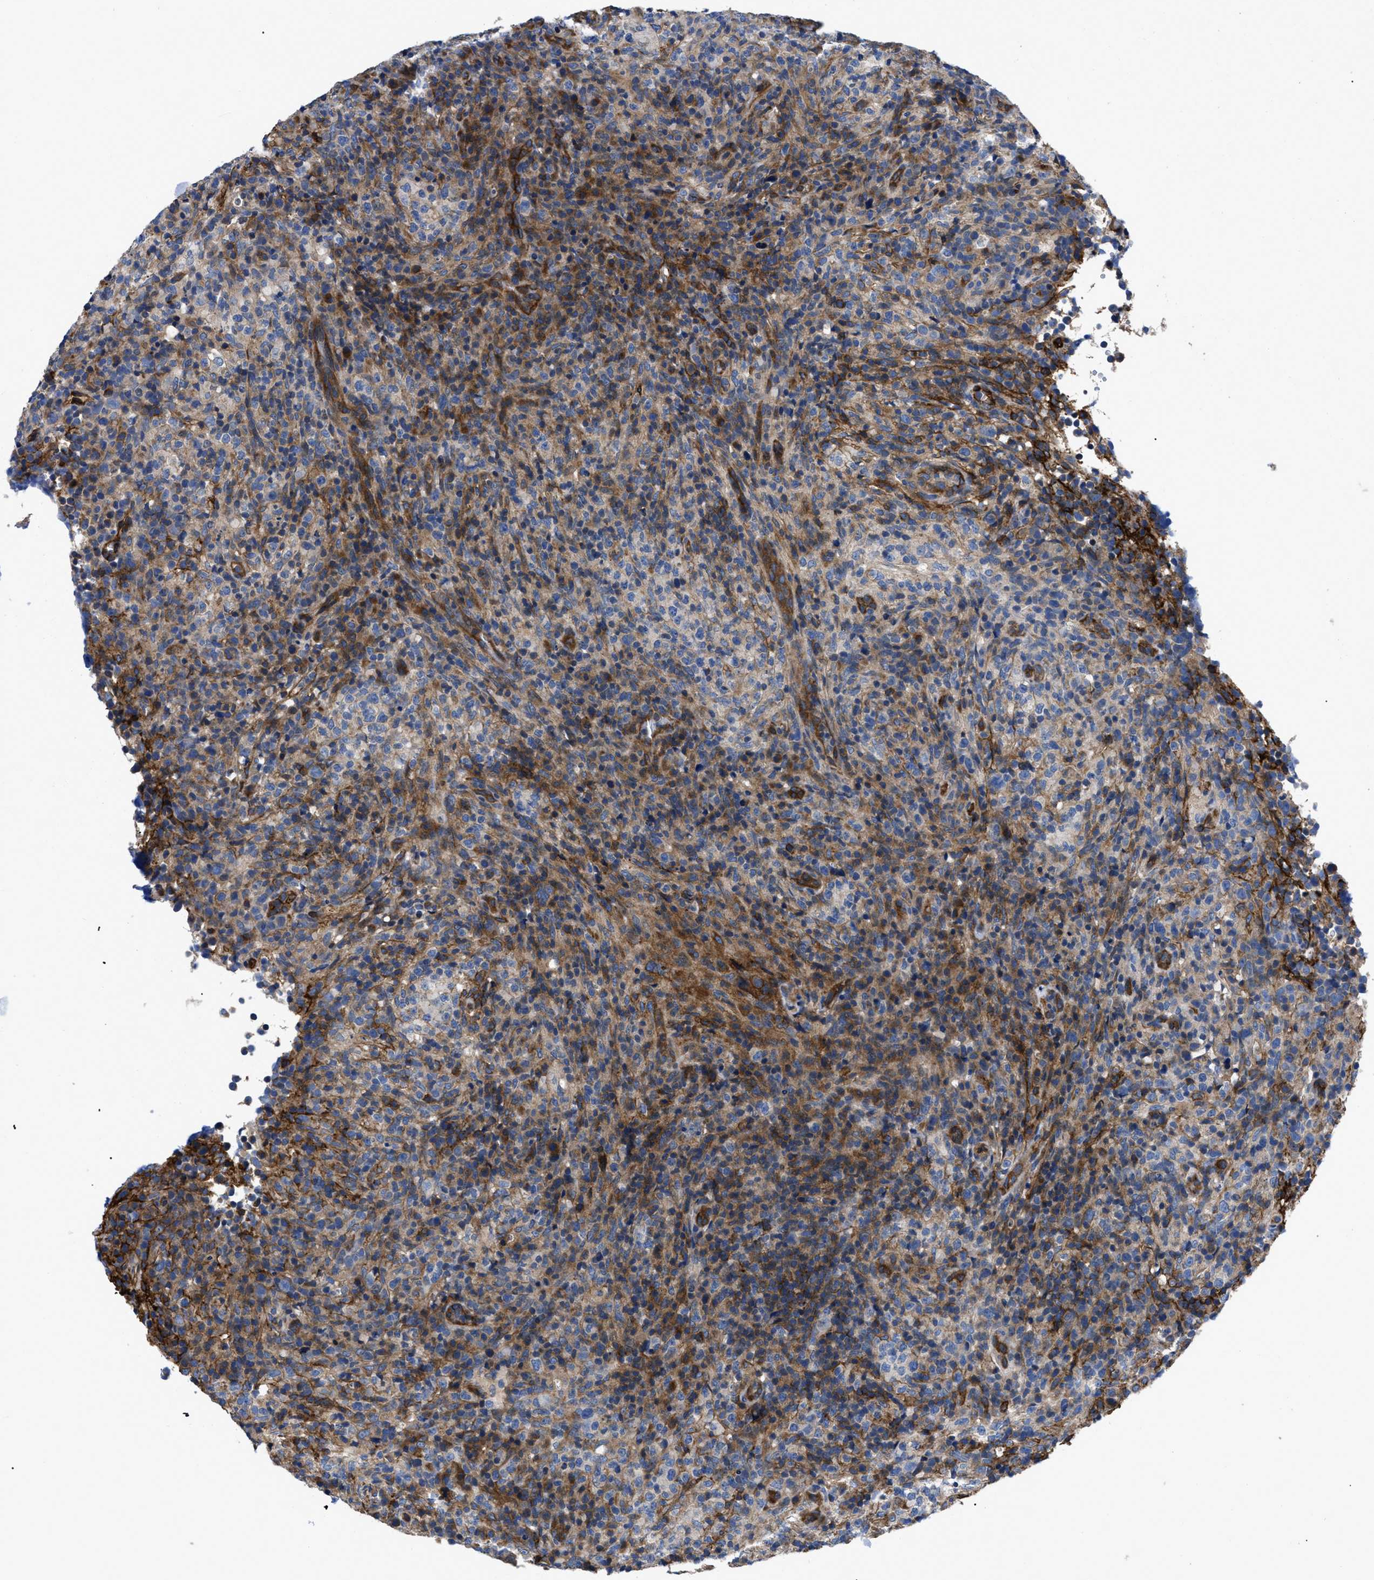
{"staining": {"intensity": "negative", "quantity": "none", "location": "none"}, "tissue": "lymphoma", "cell_type": "Tumor cells", "image_type": "cancer", "snomed": [{"axis": "morphology", "description": "Malignant lymphoma, non-Hodgkin's type, High grade"}, {"axis": "topography", "description": "Lymph node"}], "caption": "This is an immunohistochemistry histopathology image of high-grade malignant lymphoma, non-Hodgkin's type. There is no positivity in tumor cells.", "gene": "NT5E", "patient": {"sex": "female", "age": 76}}